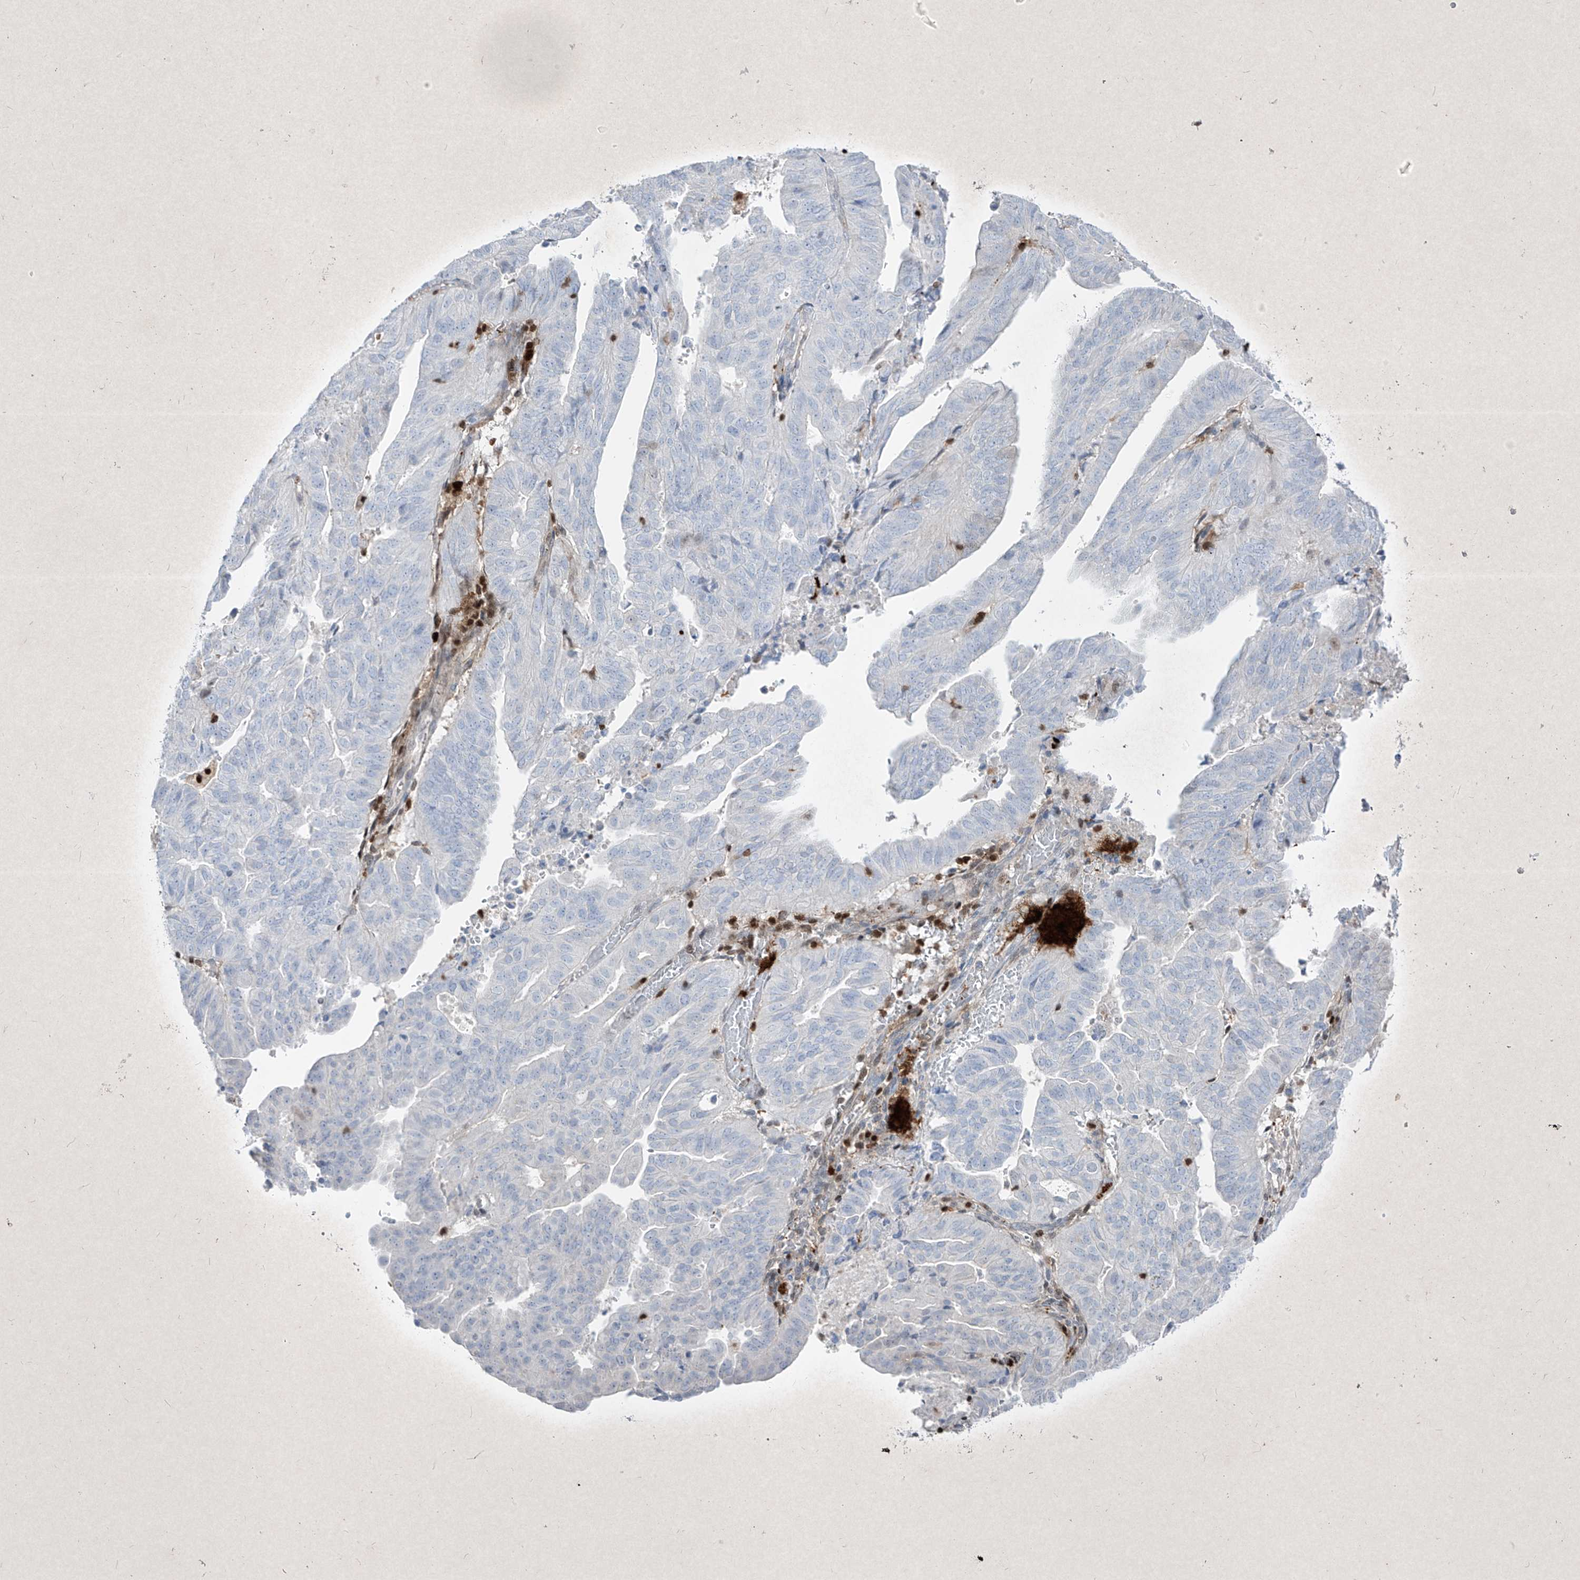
{"staining": {"intensity": "negative", "quantity": "none", "location": "none"}, "tissue": "endometrial cancer", "cell_type": "Tumor cells", "image_type": "cancer", "snomed": [{"axis": "morphology", "description": "Adenocarcinoma, NOS"}, {"axis": "topography", "description": "Uterus"}], "caption": "DAB (3,3'-diaminobenzidine) immunohistochemical staining of endometrial adenocarcinoma reveals no significant staining in tumor cells.", "gene": "PSMB10", "patient": {"sex": "female", "age": 77}}